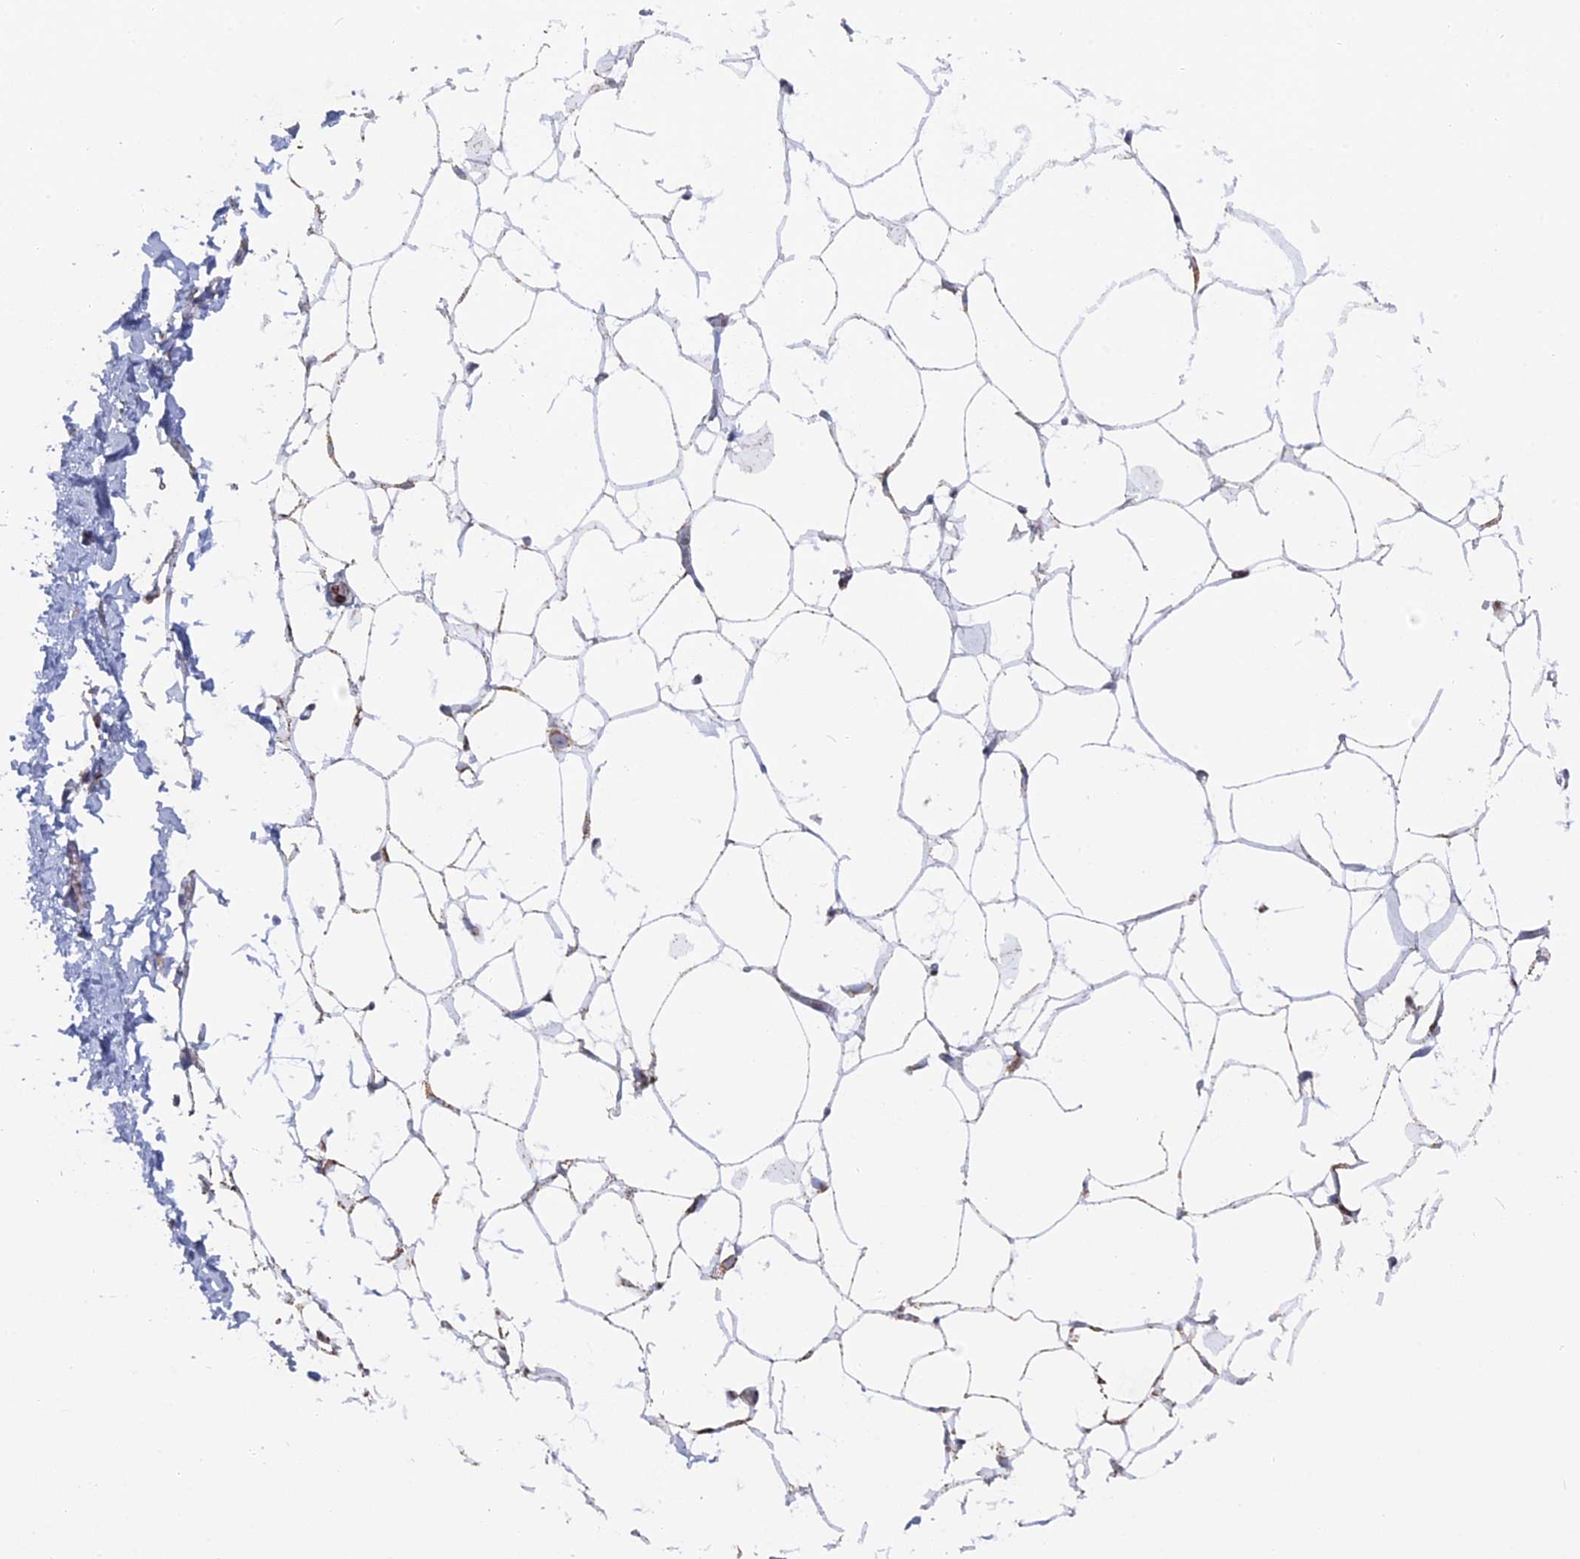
{"staining": {"intensity": "weak", "quantity": ">75%", "location": "cytoplasmic/membranous"}, "tissue": "breast", "cell_type": "Adipocytes", "image_type": "normal", "snomed": [{"axis": "morphology", "description": "Normal tissue, NOS"}, {"axis": "topography", "description": "Breast"}], "caption": "Immunohistochemical staining of normal breast shows low levels of weak cytoplasmic/membranous positivity in about >75% of adipocytes.", "gene": "SMG9", "patient": {"sex": "female", "age": 27}}